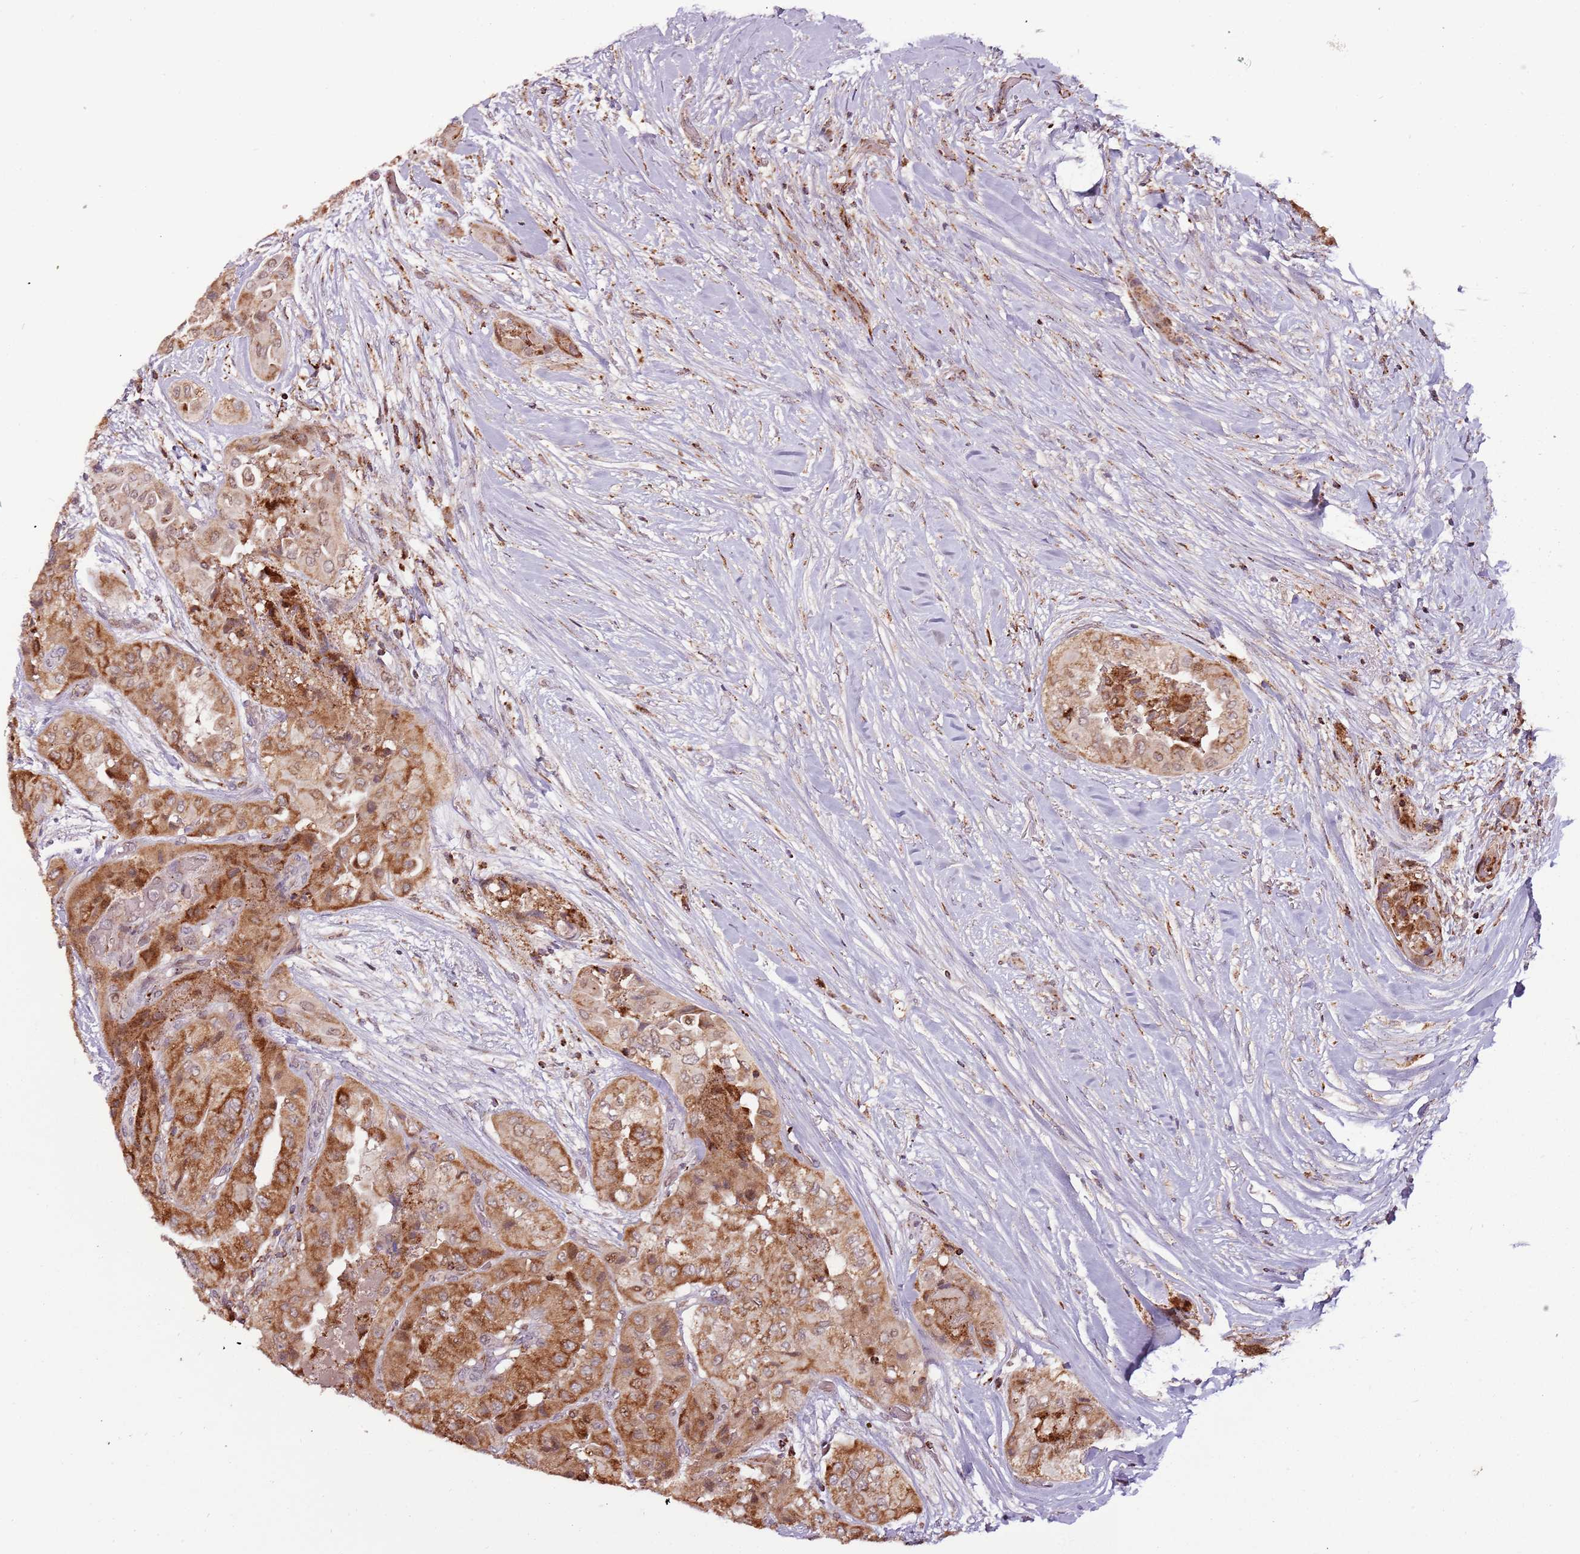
{"staining": {"intensity": "strong", "quantity": ">75%", "location": "cytoplasmic/membranous"}, "tissue": "thyroid cancer", "cell_type": "Tumor cells", "image_type": "cancer", "snomed": [{"axis": "morphology", "description": "Normal tissue, NOS"}, {"axis": "morphology", "description": "Papillary adenocarcinoma, NOS"}, {"axis": "topography", "description": "Thyroid gland"}], "caption": "Thyroid papillary adenocarcinoma stained with immunohistochemistry demonstrates strong cytoplasmic/membranous positivity in about >75% of tumor cells.", "gene": "ULK3", "patient": {"sex": "female", "age": 59}}